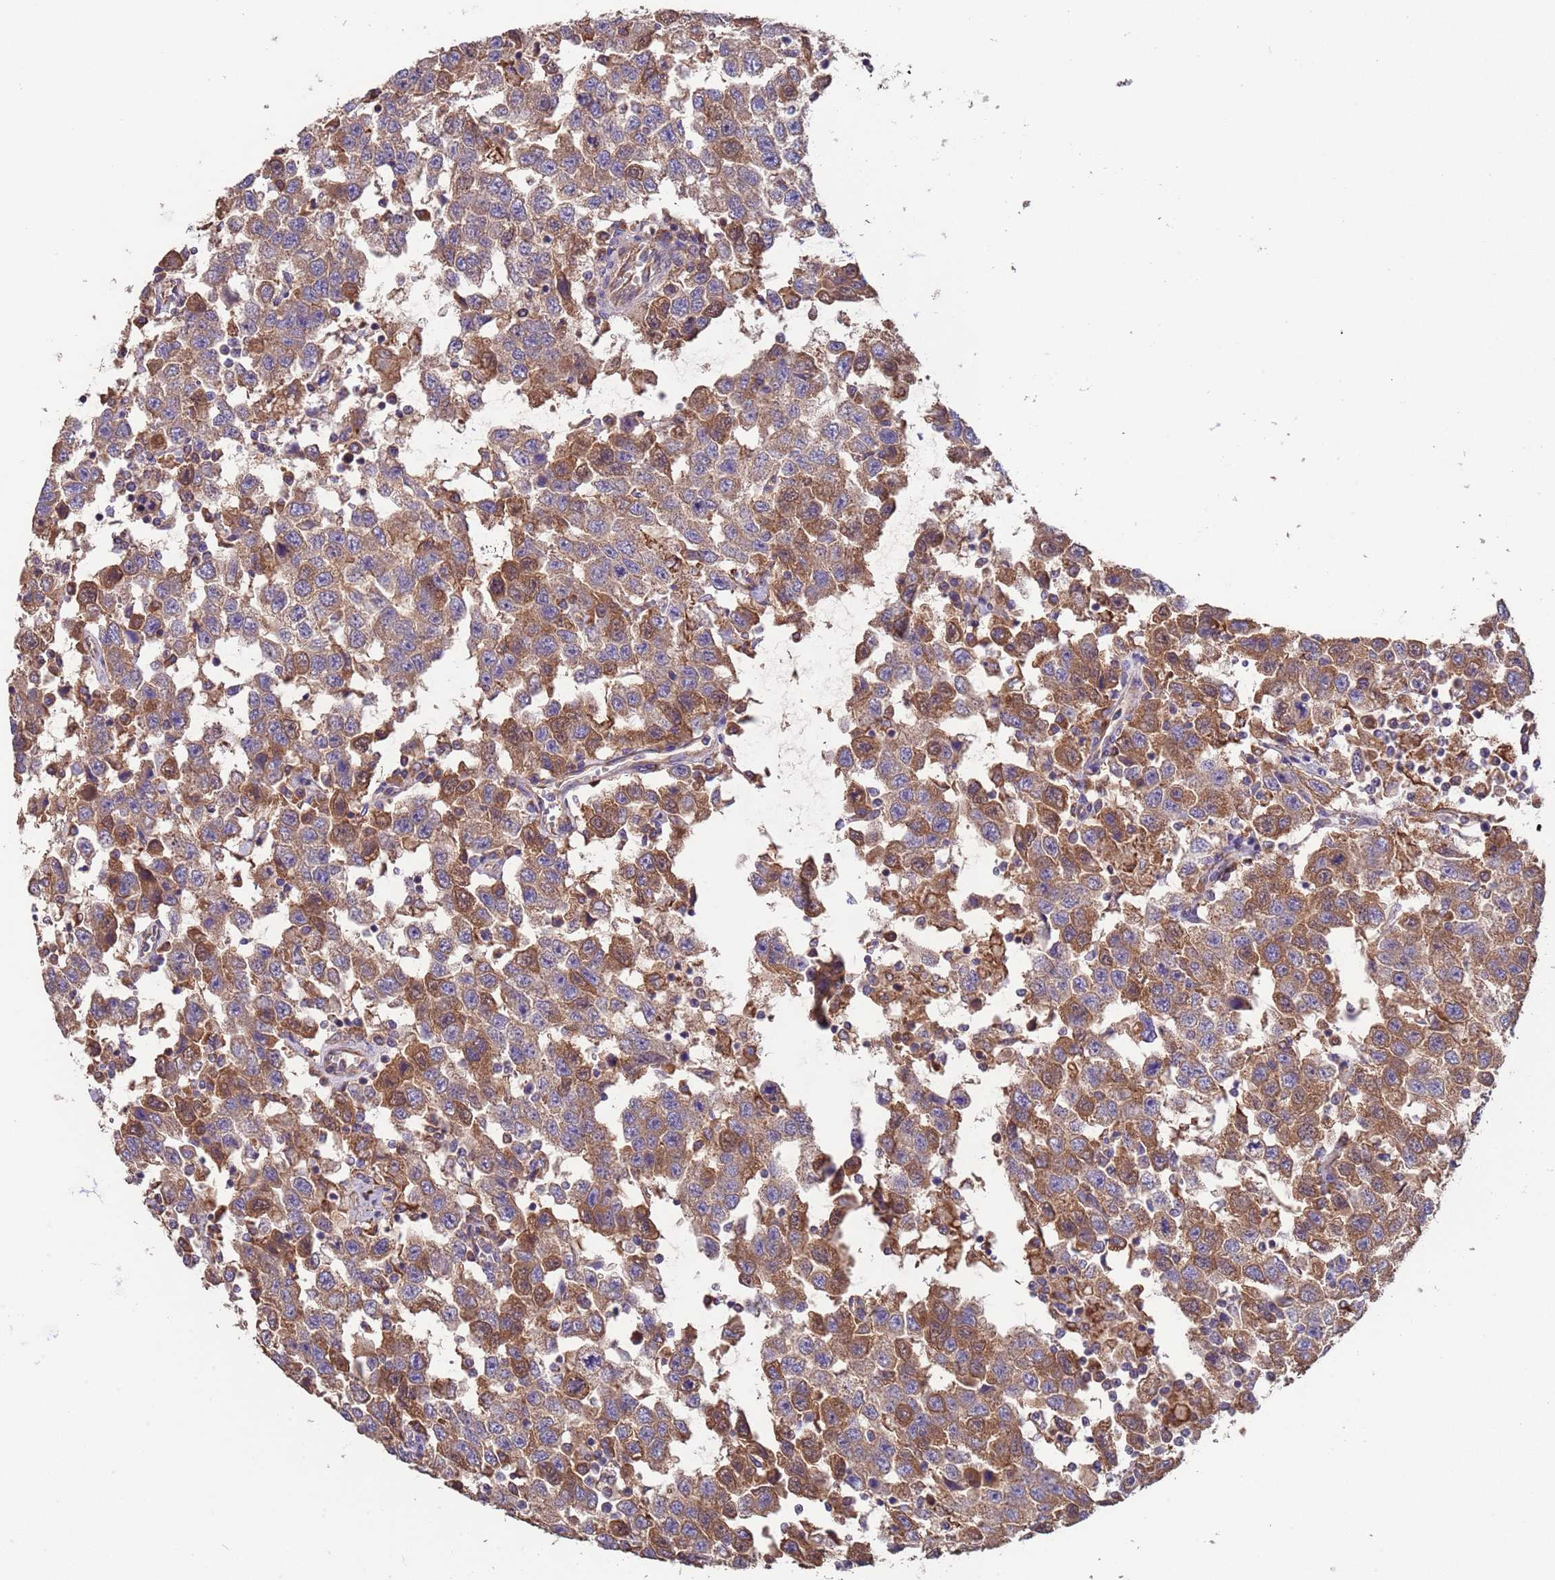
{"staining": {"intensity": "moderate", "quantity": ">75%", "location": "cytoplasmic/membranous"}, "tissue": "testis cancer", "cell_type": "Tumor cells", "image_type": "cancer", "snomed": [{"axis": "morphology", "description": "Seminoma, NOS"}, {"axis": "topography", "description": "Testis"}], "caption": "Immunohistochemical staining of testis seminoma exhibits moderate cytoplasmic/membranous protein positivity in approximately >75% of tumor cells.", "gene": "EEF1AKMT1", "patient": {"sex": "male", "age": 41}}